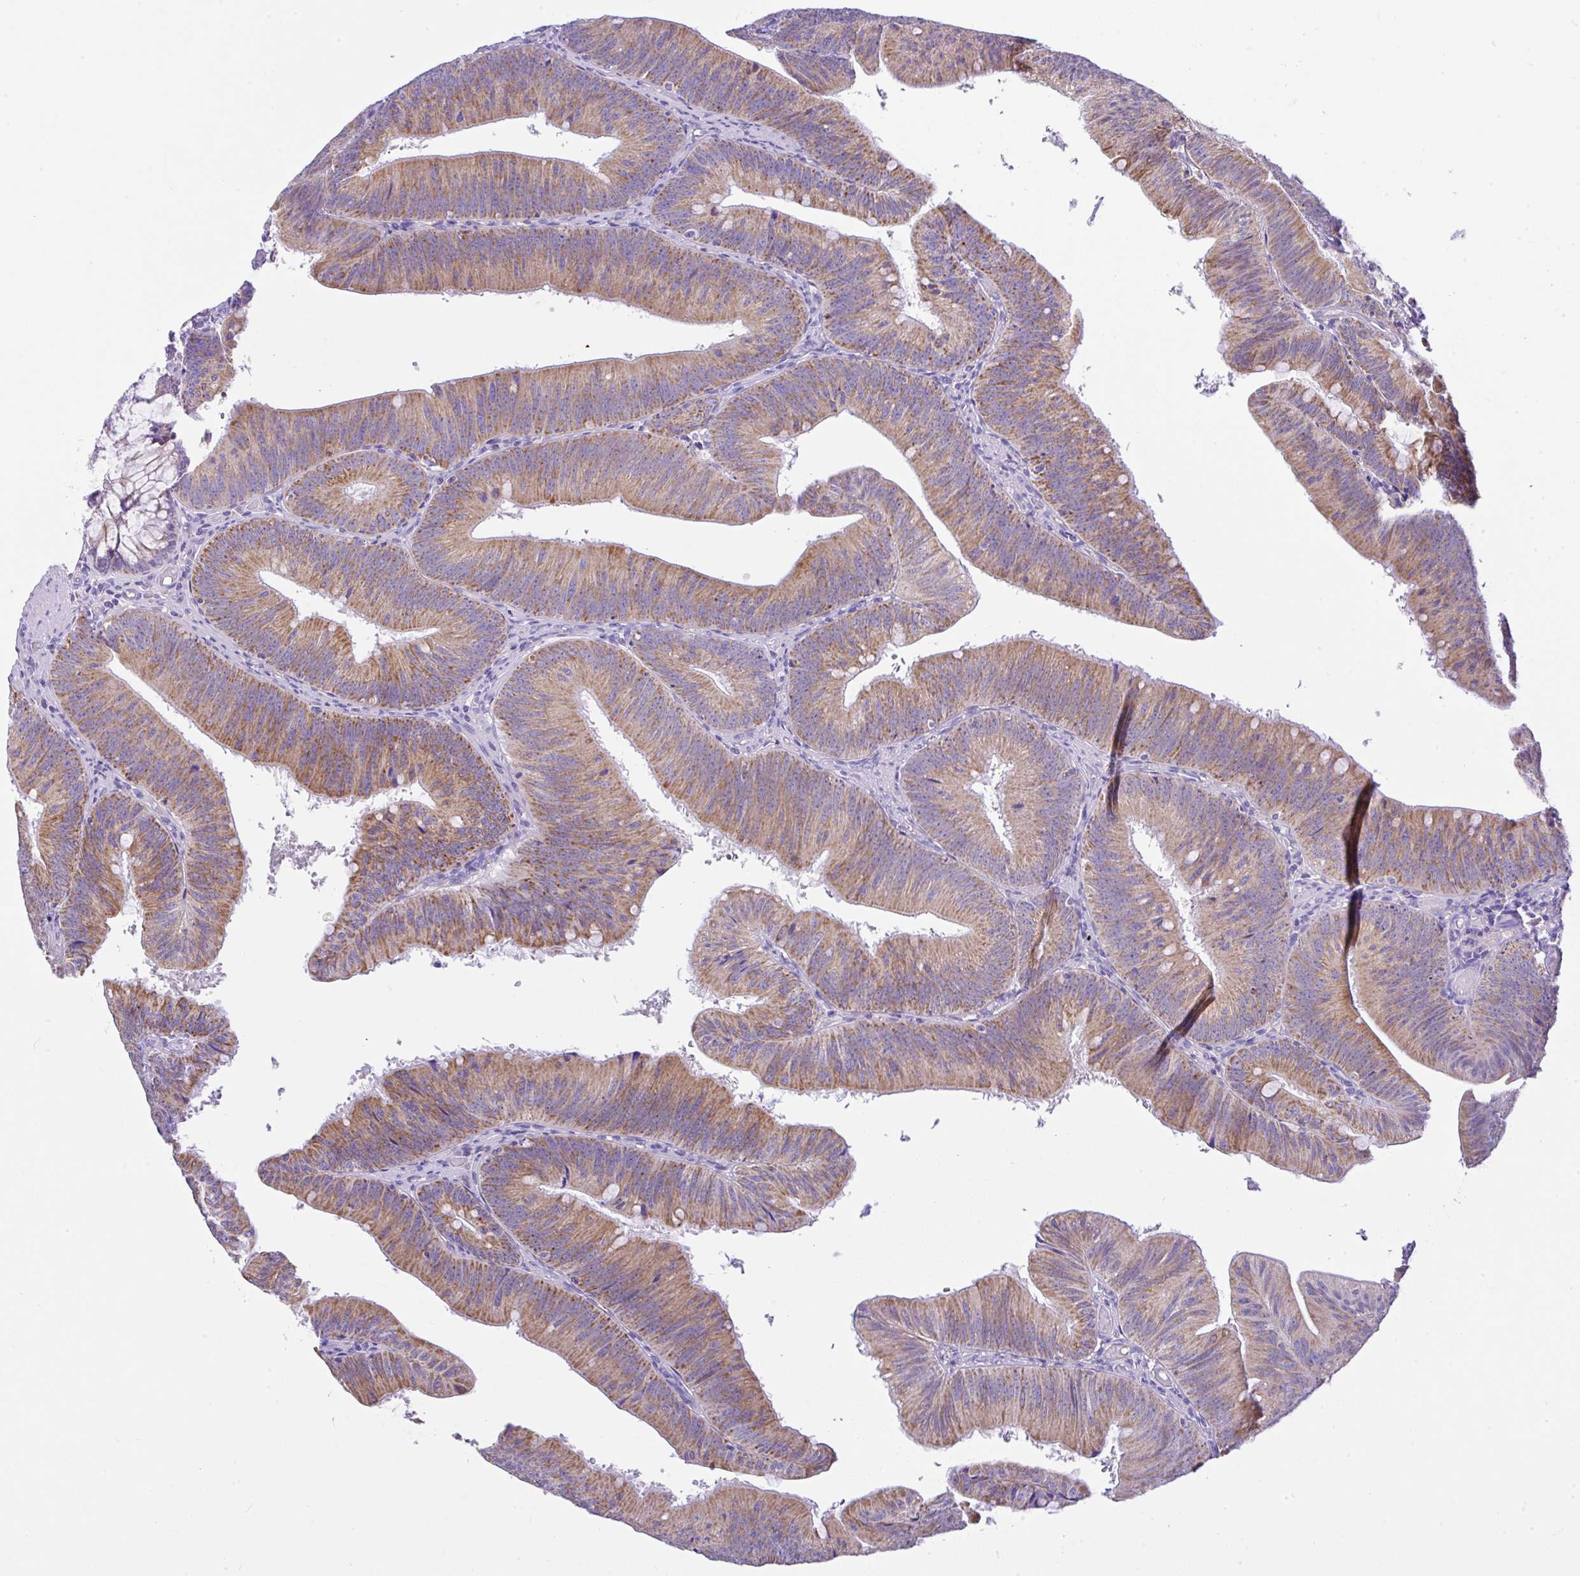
{"staining": {"intensity": "moderate", "quantity": ">75%", "location": "cytoplasmic/membranous"}, "tissue": "colorectal cancer", "cell_type": "Tumor cells", "image_type": "cancer", "snomed": [{"axis": "morphology", "description": "Adenocarcinoma, NOS"}, {"axis": "topography", "description": "Colon"}], "caption": "Immunohistochemical staining of colorectal cancer displays moderate cytoplasmic/membranous protein expression in about >75% of tumor cells.", "gene": "SLC13A1", "patient": {"sex": "male", "age": 84}}